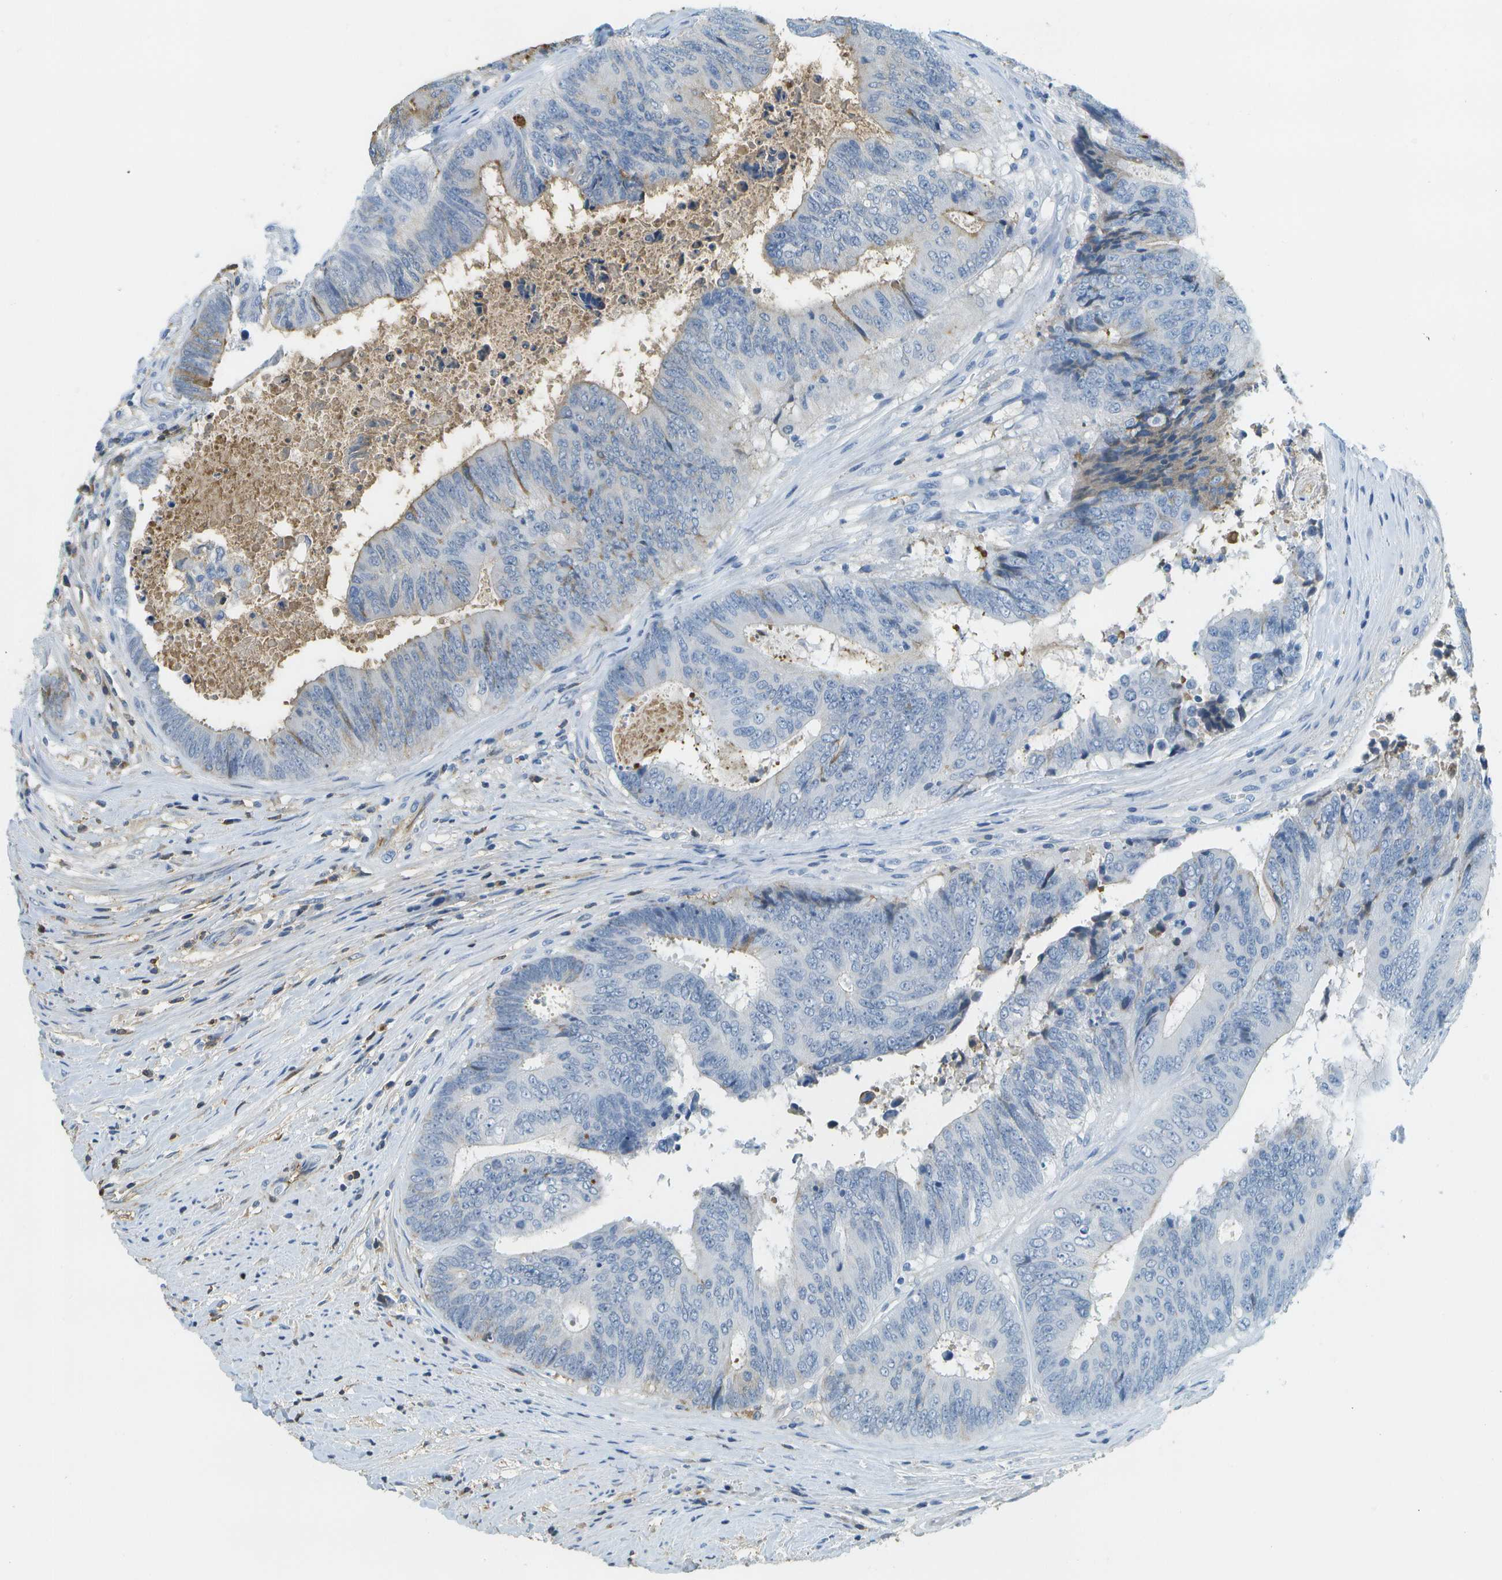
{"staining": {"intensity": "negative", "quantity": "none", "location": "none"}, "tissue": "colorectal cancer", "cell_type": "Tumor cells", "image_type": "cancer", "snomed": [{"axis": "morphology", "description": "Adenocarcinoma, NOS"}, {"axis": "topography", "description": "Rectum"}], "caption": "Histopathology image shows no significant protein expression in tumor cells of colorectal adenocarcinoma. (Stains: DAB immunohistochemistry with hematoxylin counter stain, Microscopy: brightfield microscopy at high magnification).", "gene": "SERPINA1", "patient": {"sex": "male", "age": 72}}